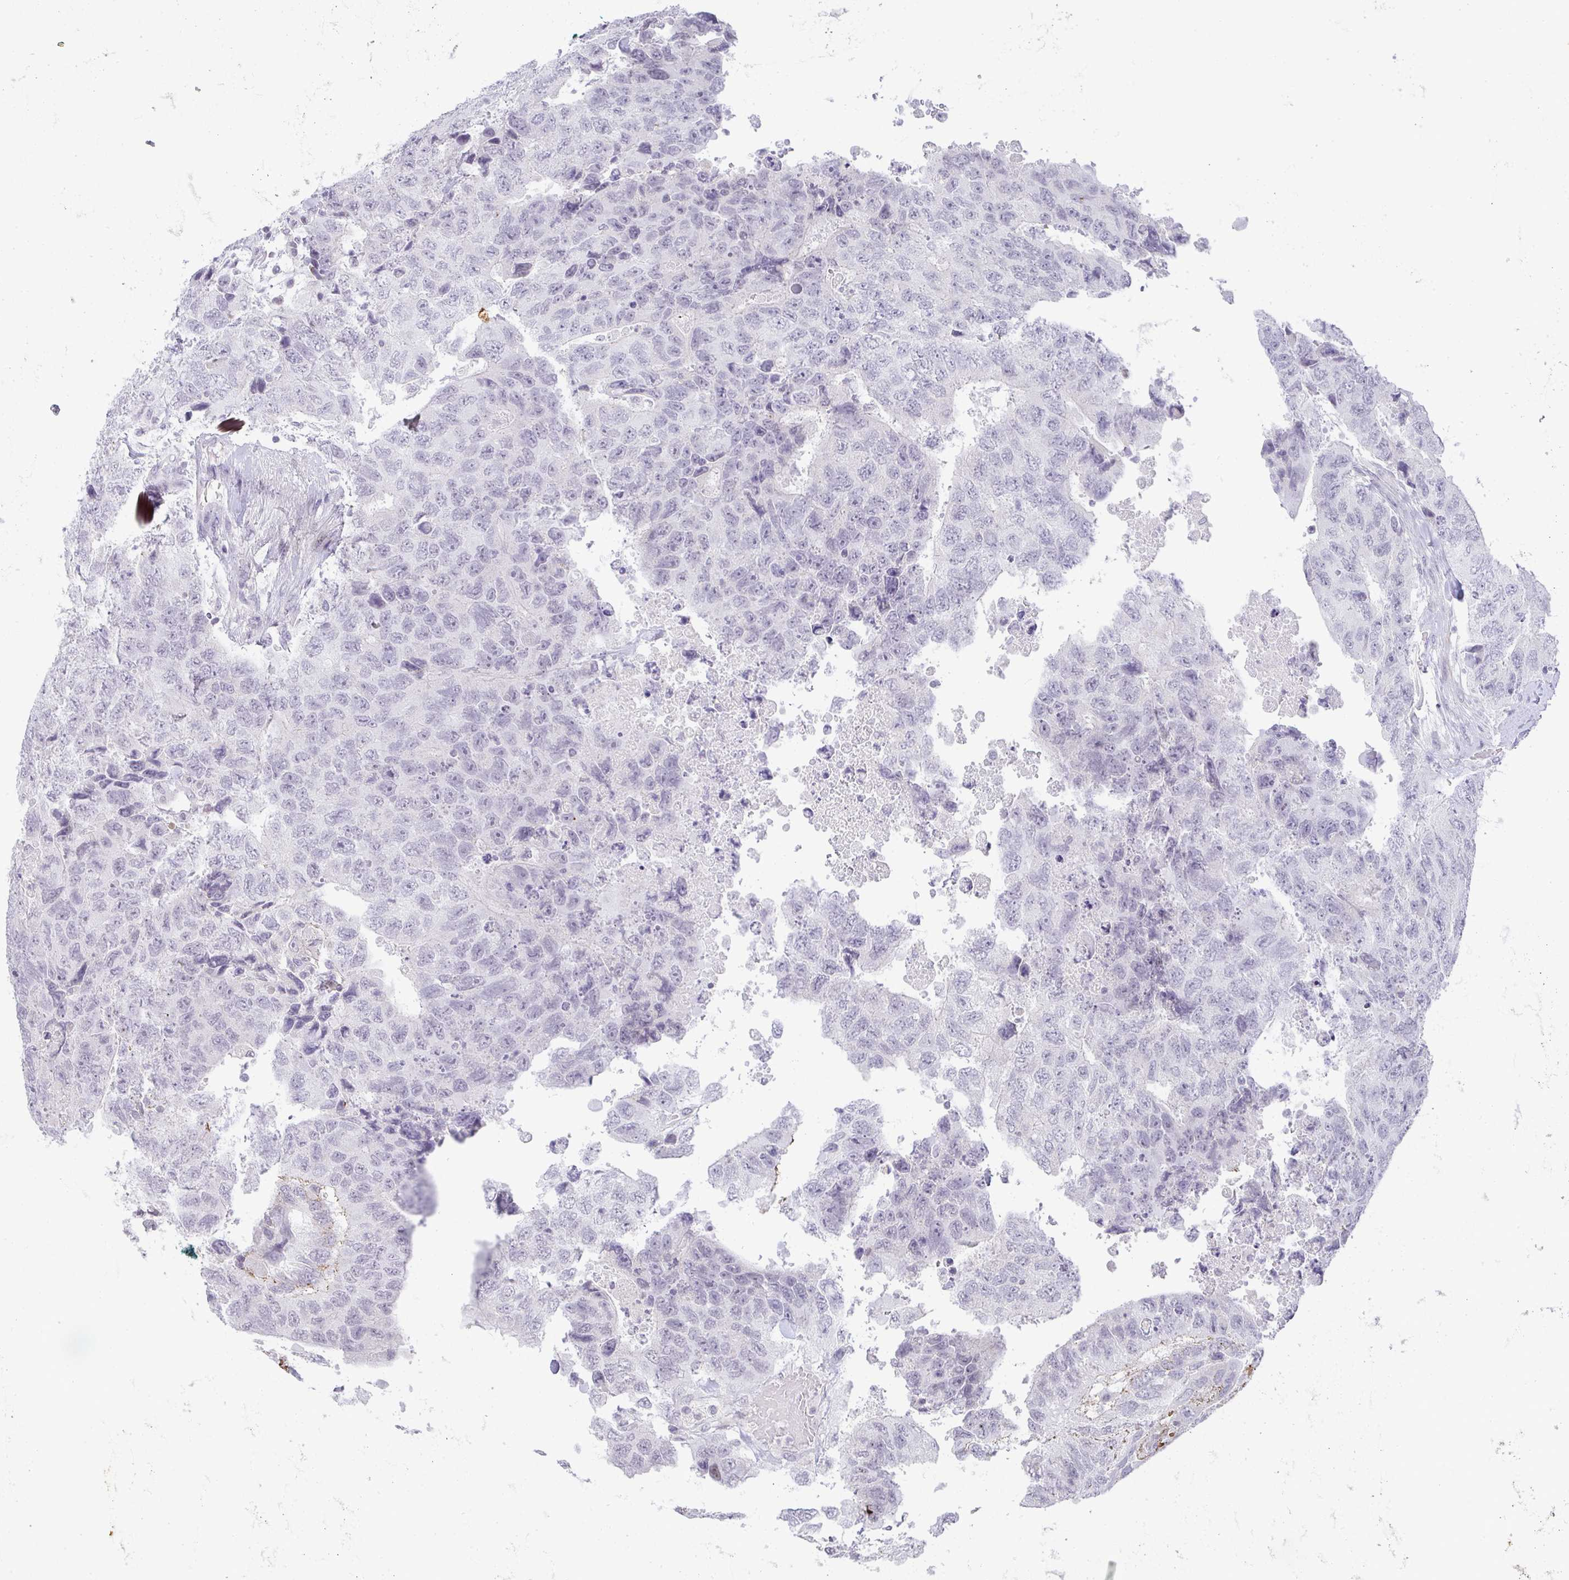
{"staining": {"intensity": "negative", "quantity": "none", "location": "none"}, "tissue": "testis cancer", "cell_type": "Tumor cells", "image_type": "cancer", "snomed": [{"axis": "morphology", "description": "Carcinoma, Embryonal, NOS"}, {"axis": "topography", "description": "Testis"}], "caption": "IHC of embryonal carcinoma (testis) demonstrates no expression in tumor cells. (Stains: DAB (3,3'-diaminobenzidine) IHC with hematoxylin counter stain, Microscopy: brightfield microscopy at high magnification).", "gene": "CACNA1S", "patient": {"sex": "male", "age": 24}}